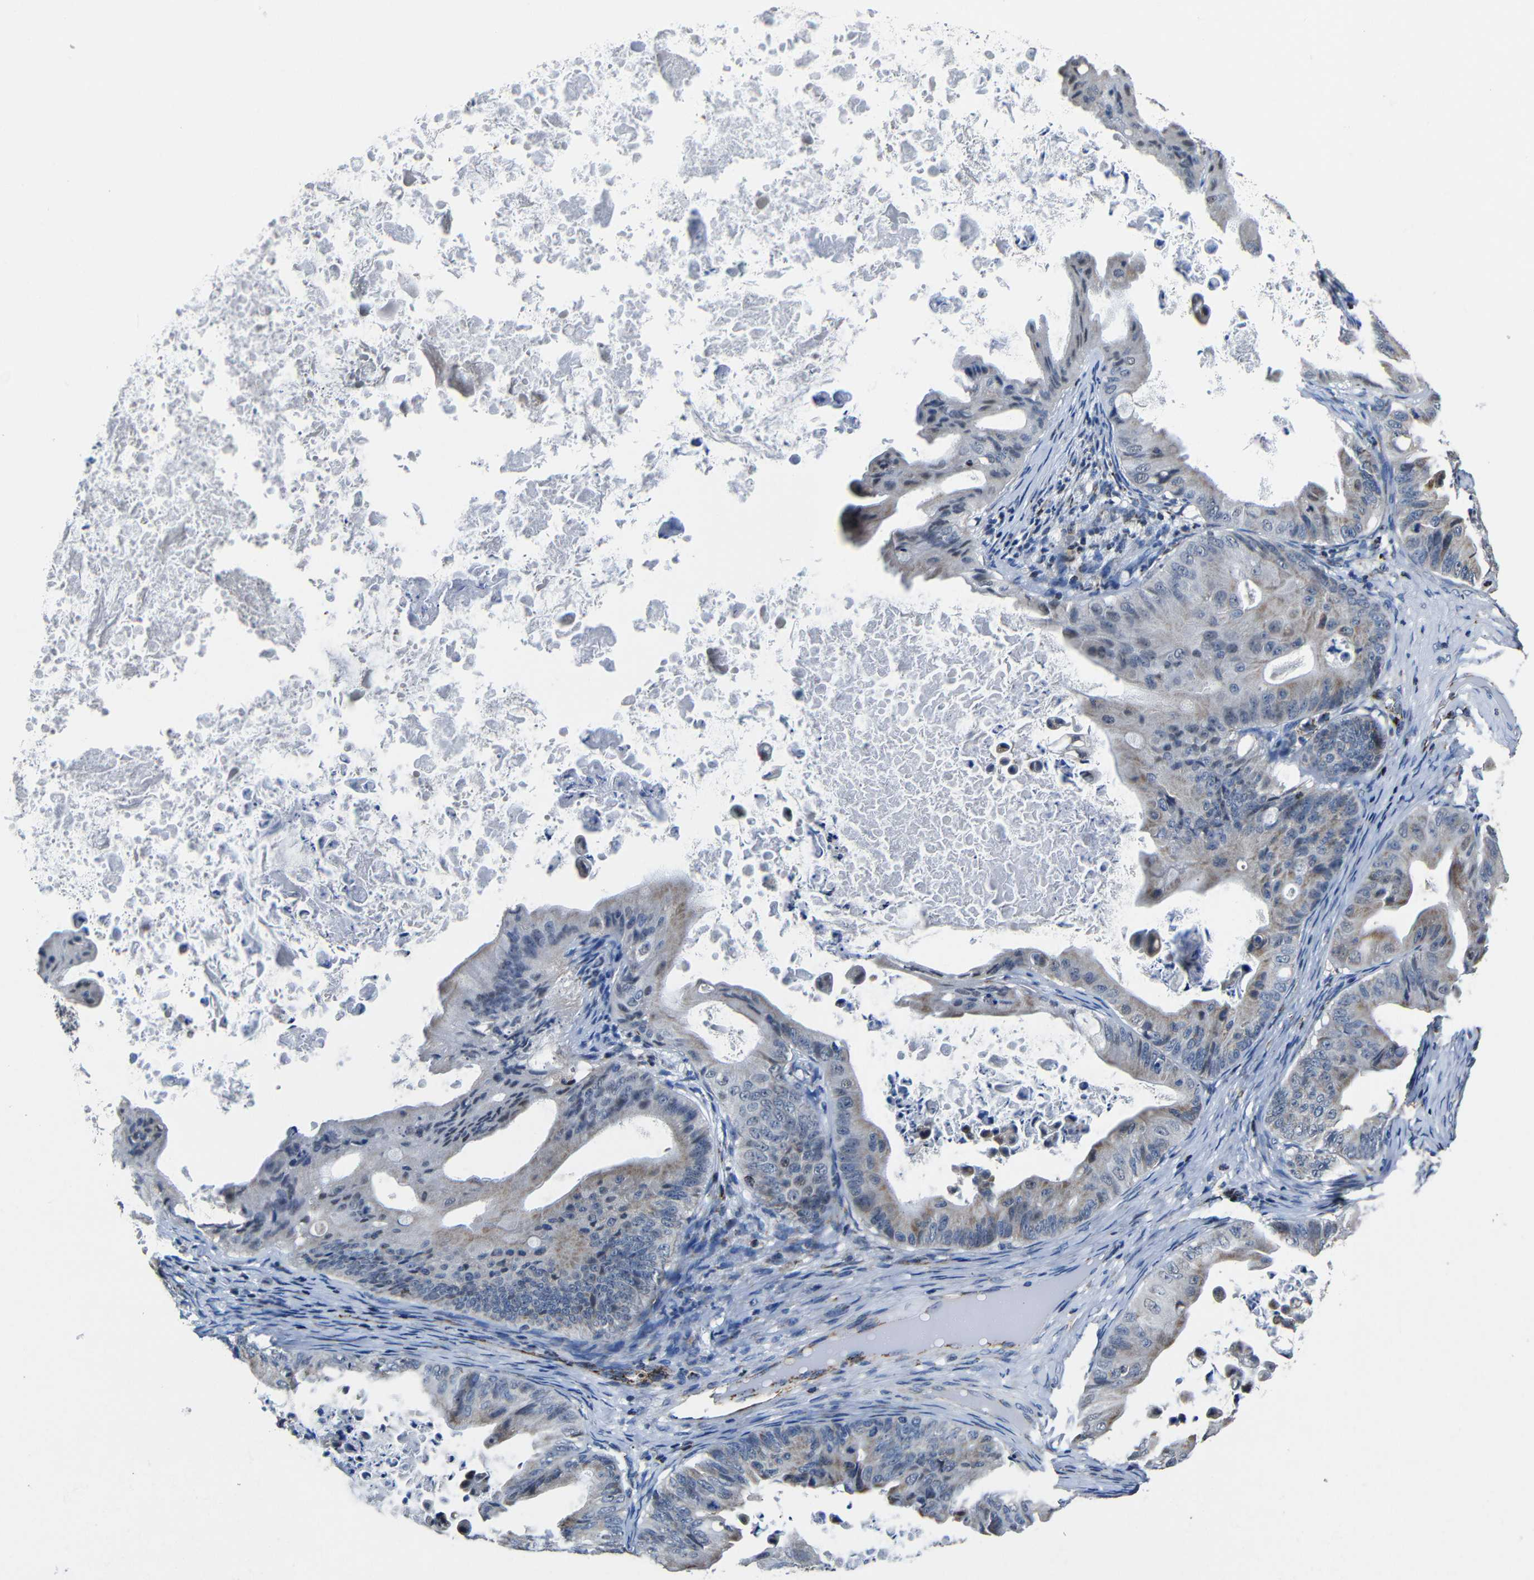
{"staining": {"intensity": "weak", "quantity": "<25%", "location": "cytoplasmic/membranous"}, "tissue": "ovarian cancer", "cell_type": "Tumor cells", "image_type": "cancer", "snomed": [{"axis": "morphology", "description": "Cystadenocarcinoma, mucinous, NOS"}, {"axis": "topography", "description": "Ovary"}], "caption": "High power microscopy micrograph of an immunohistochemistry micrograph of mucinous cystadenocarcinoma (ovarian), revealing no significant staining in tumor cells.", "gene": "CA5B", "patient": {"sex": "female", "age": 37}}